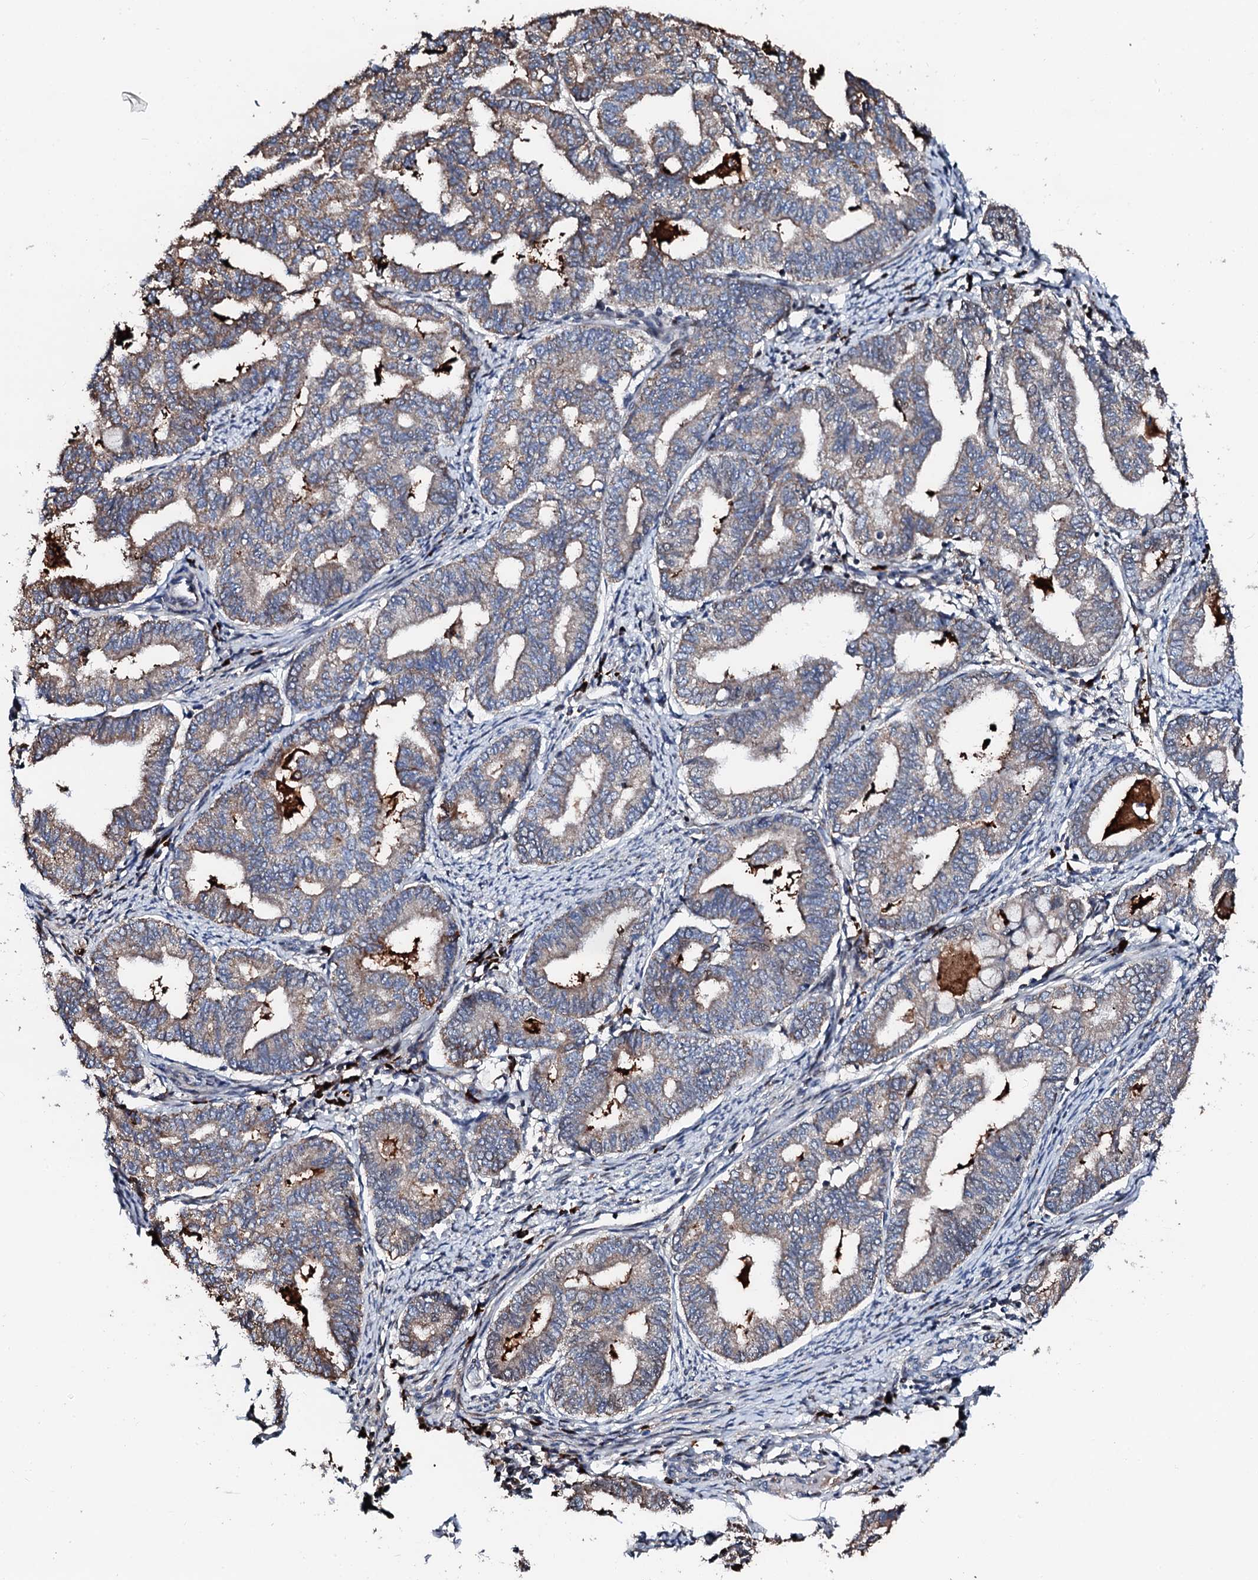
{"staining": {"intensity": "moderate", "quantity": "25%-75%", "location": "nuclear"}, "tissue": "endometrial cancer", "cell_type": "Tumor cells", "image_type": "cancer", "snomed": [{"axis": "morphology", "description": "Adenocarcinoma, NOS"}, {"axis": "topography", "description": "Endometrium"}], "caption": "The immunohistochemical stain labels moderate nuclear staining in tumor cells of endometrial cancer tissue.", "gene": "KIF18A", "patient": {"sex": "female", "age": 79}}